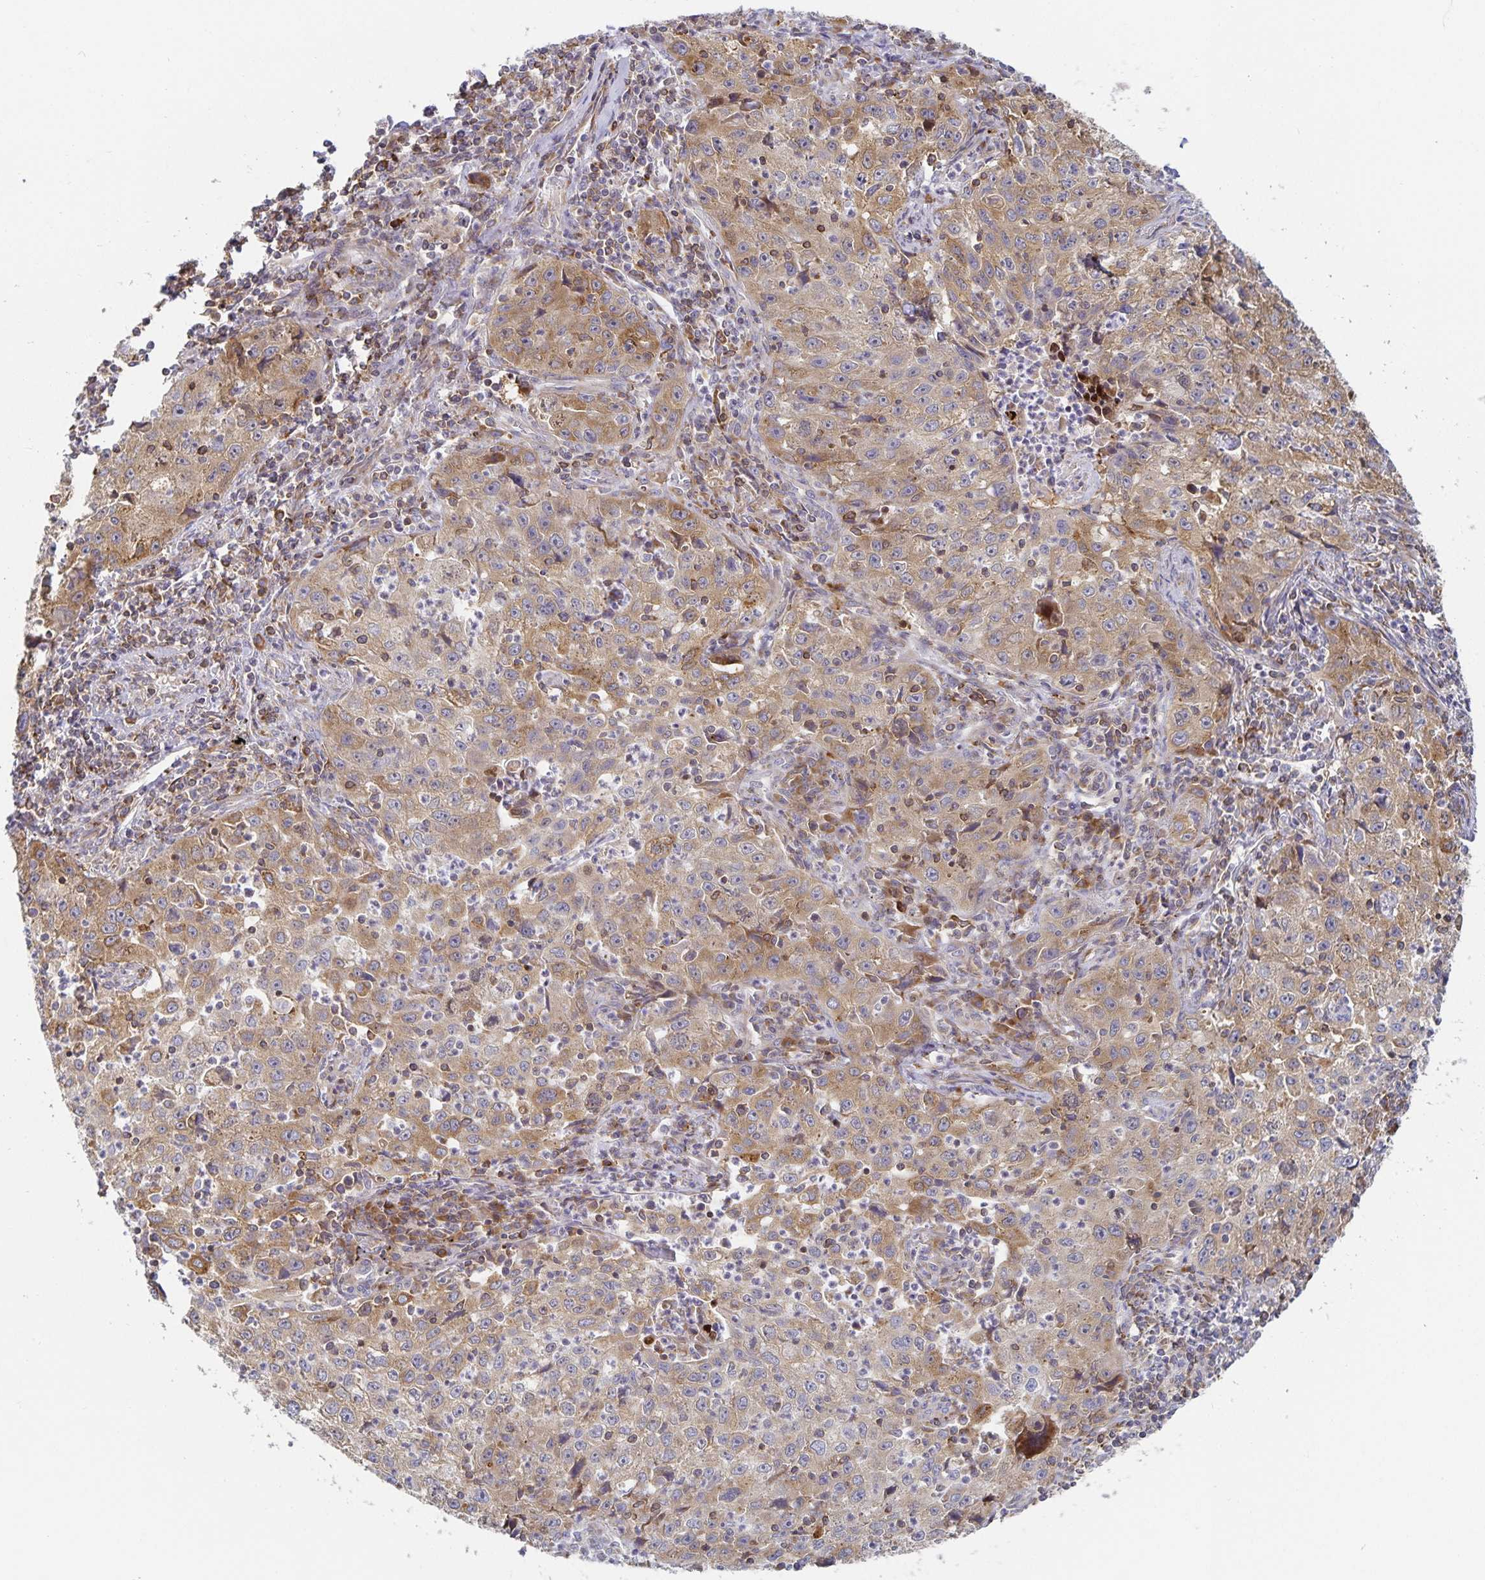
{"staining": {"intensity": "moderate", "quantity": ">75%", "location": "cytoplasmic/membranous"}, "tissue": "lung cancer", "cell_type": "Tumor cells", "image_type": "cancer", "snomed": [{"axis": "morphology", "description": "Squamous cell carcinoma, NOS"}, {"axis": "topography", "description": "Lung"}], "caption": "Lung cancer (squamous cell carcinoma) stained with DAB immunohistochemistry (IHC) demonstrates medium levels of moderate cytoplasmic/membranous expression in about >75% of tumor cells.", "gene": "NOMO1", "patient": {"sex": "male", "age": 71}}